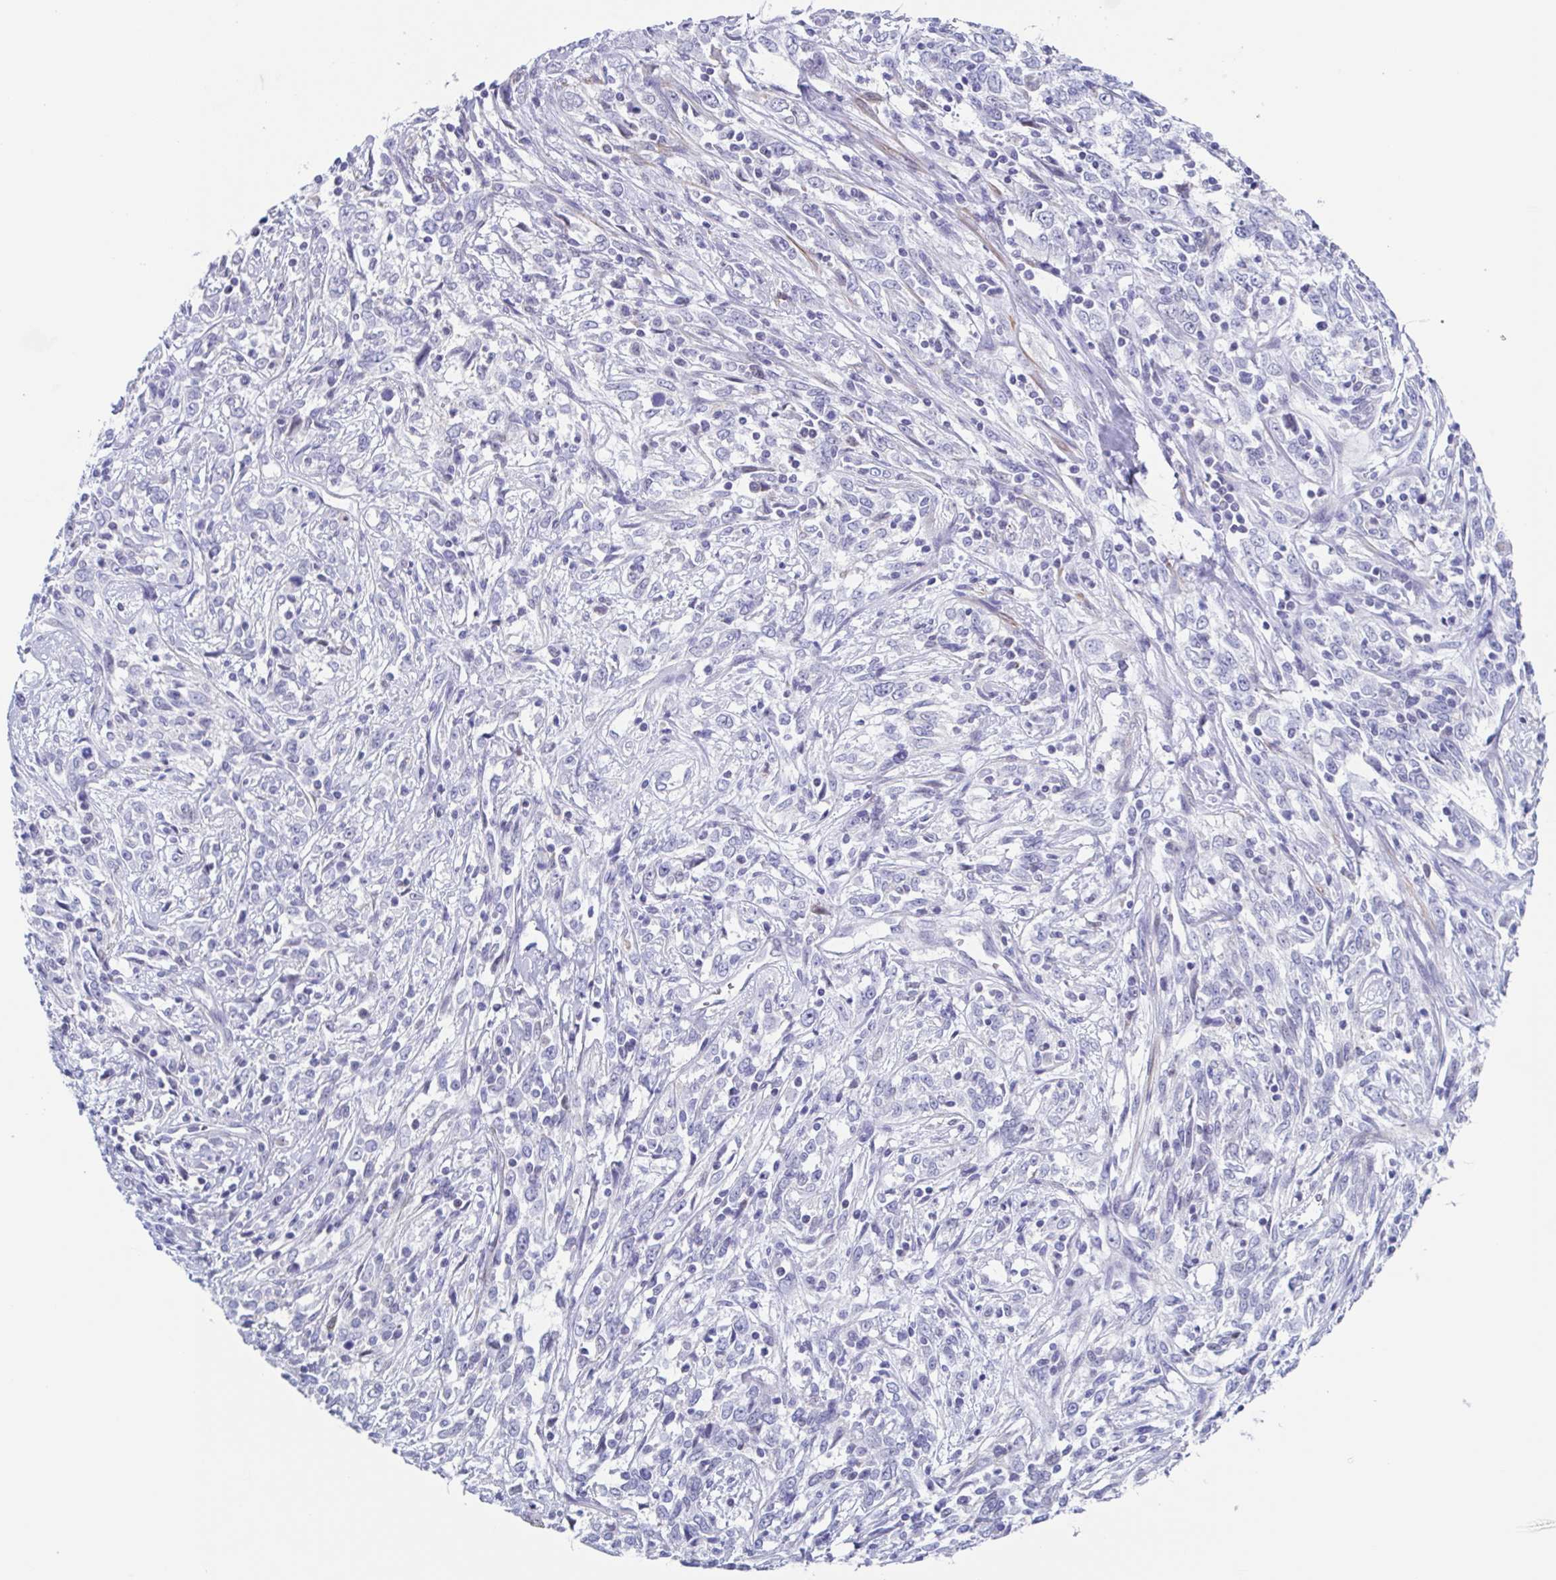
{"staining": {"intensity": "negative", "quantity": "none", "location": "none"}, "tissue": "cervical cancer", "cell_type": "Tumor cells", "image_type": "cancer", "snomed": [{"axis": "morphology", "description": "Adenocarcinoma, NOS"}, {"axis": "topography", "description": "Cervix"}], "caption": "Immunohistochemical staining of human cervical cancer shows no significant positivity in tumor cells.", "gene": "PBOV1", "patient": {"sex": "female", "age": 40}}